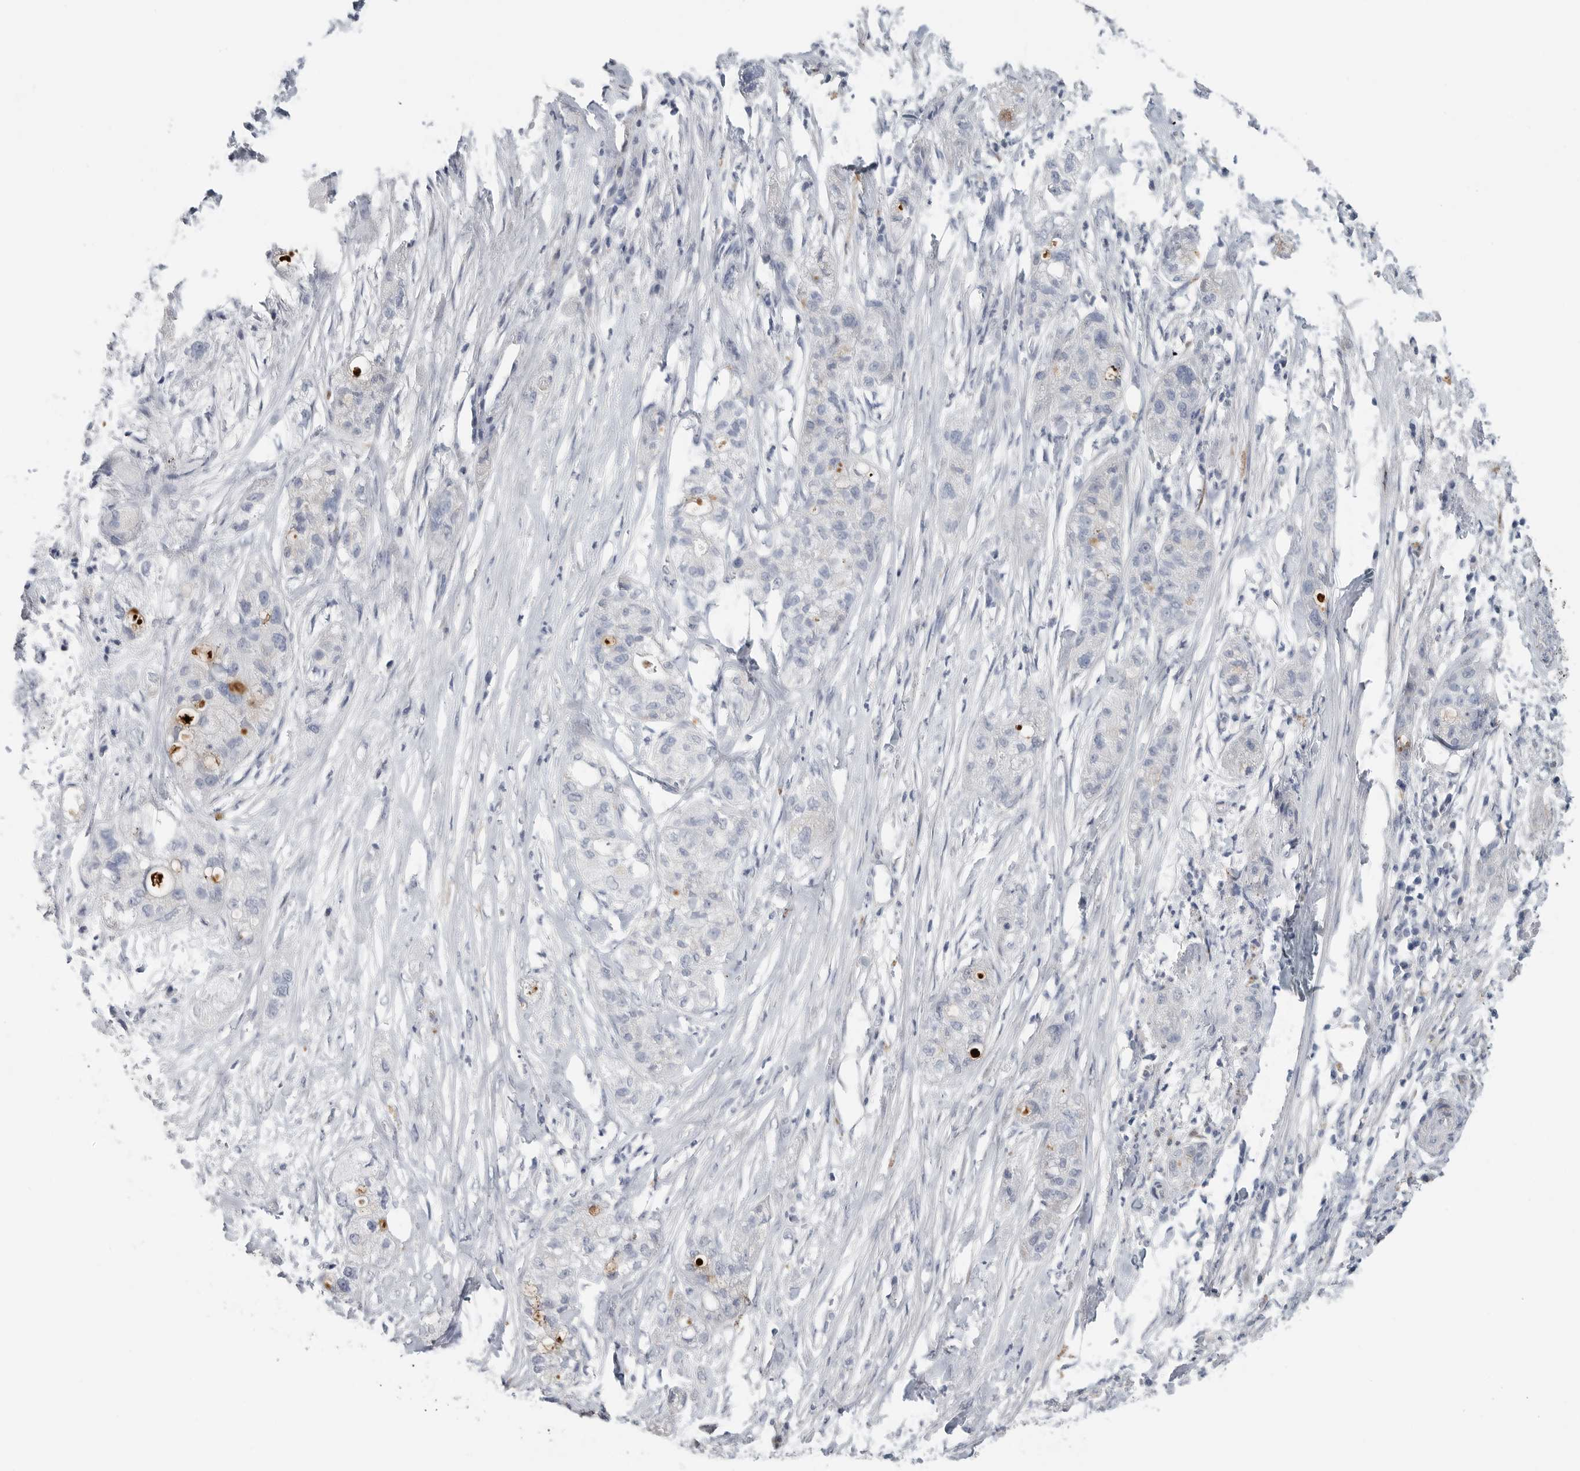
{"staining": {"intensity": "negative", "quantity": "none", "location": "none"}, "tissue": "pancreatic cancer", "cell_type": "Tumor cells", "image_type": "cancer", "snomed": [{"axis": "morphology", "description": "Adenocarcinoma, NOS"}, {"axis": "topography", "description": "Pancreas"}], "caption": "Immunohistochemistry (IHC) of pancreatic adenocarcinoma displays no expression in tumor cells.", "gene": "TIMP1", "patient": {"sex": "female", "age": 78}}